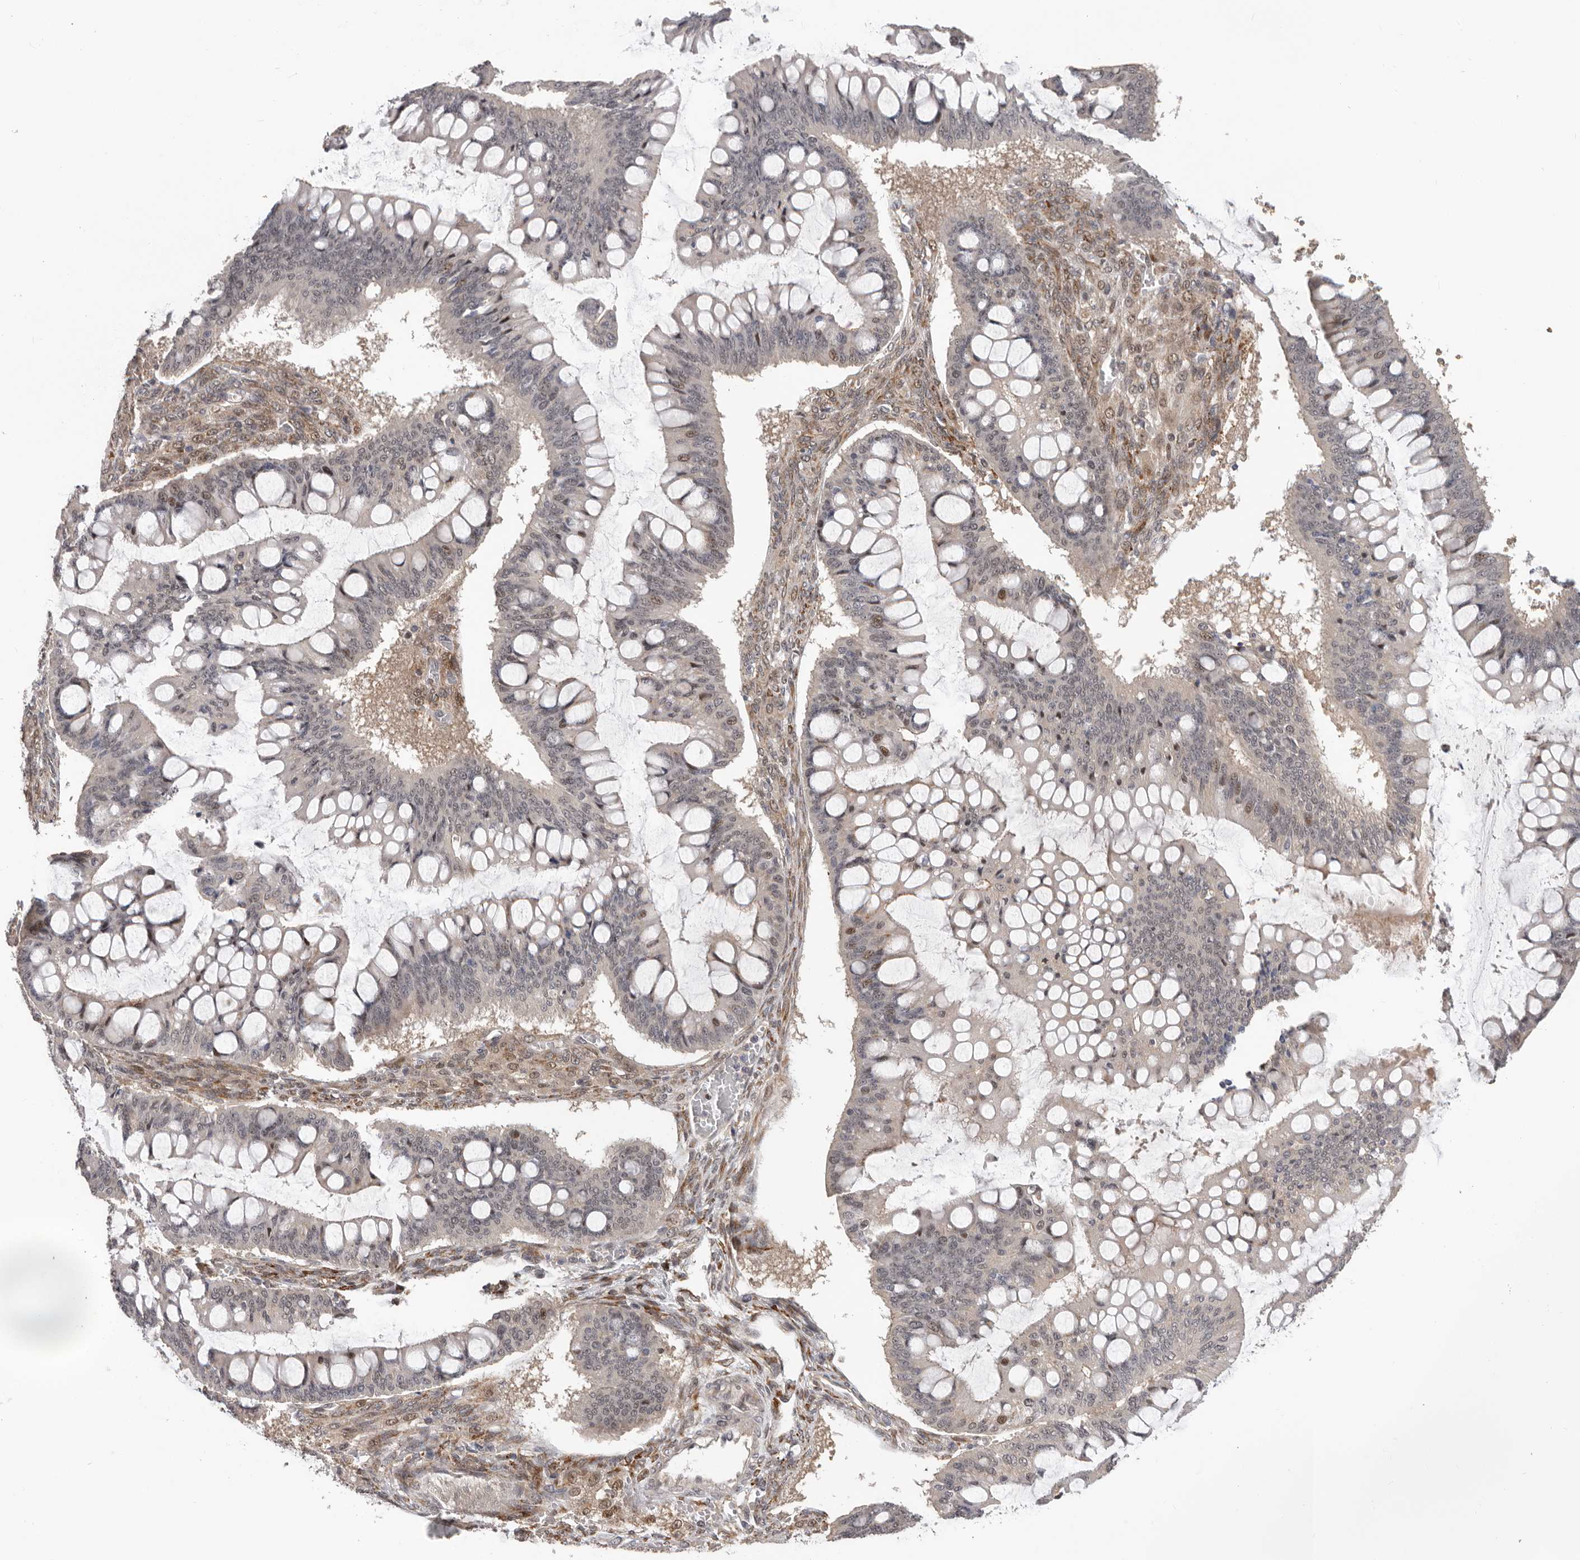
{"staining": {"intensity": "moderate", "quantity": "<25%", "location": "nuclear"}, "tissue": "ovarian cancer", "cell_type": "Tumor cells", "image_type": "cancer", "snomed": [{"axis": "morphology", "description": "Cystadenocarcinoma, mucinous, NOS"}, {"axis": "topography", "description": "Ovary"}], "caption": "Immunohistochemical staining of human mucinous cystadenocarcinoma (ovarian) shows moderate nuclear protein staining in about <25% of tumor cells.", "gene": "HENMT1", "patient": {"sex": "female", "age": 73}}